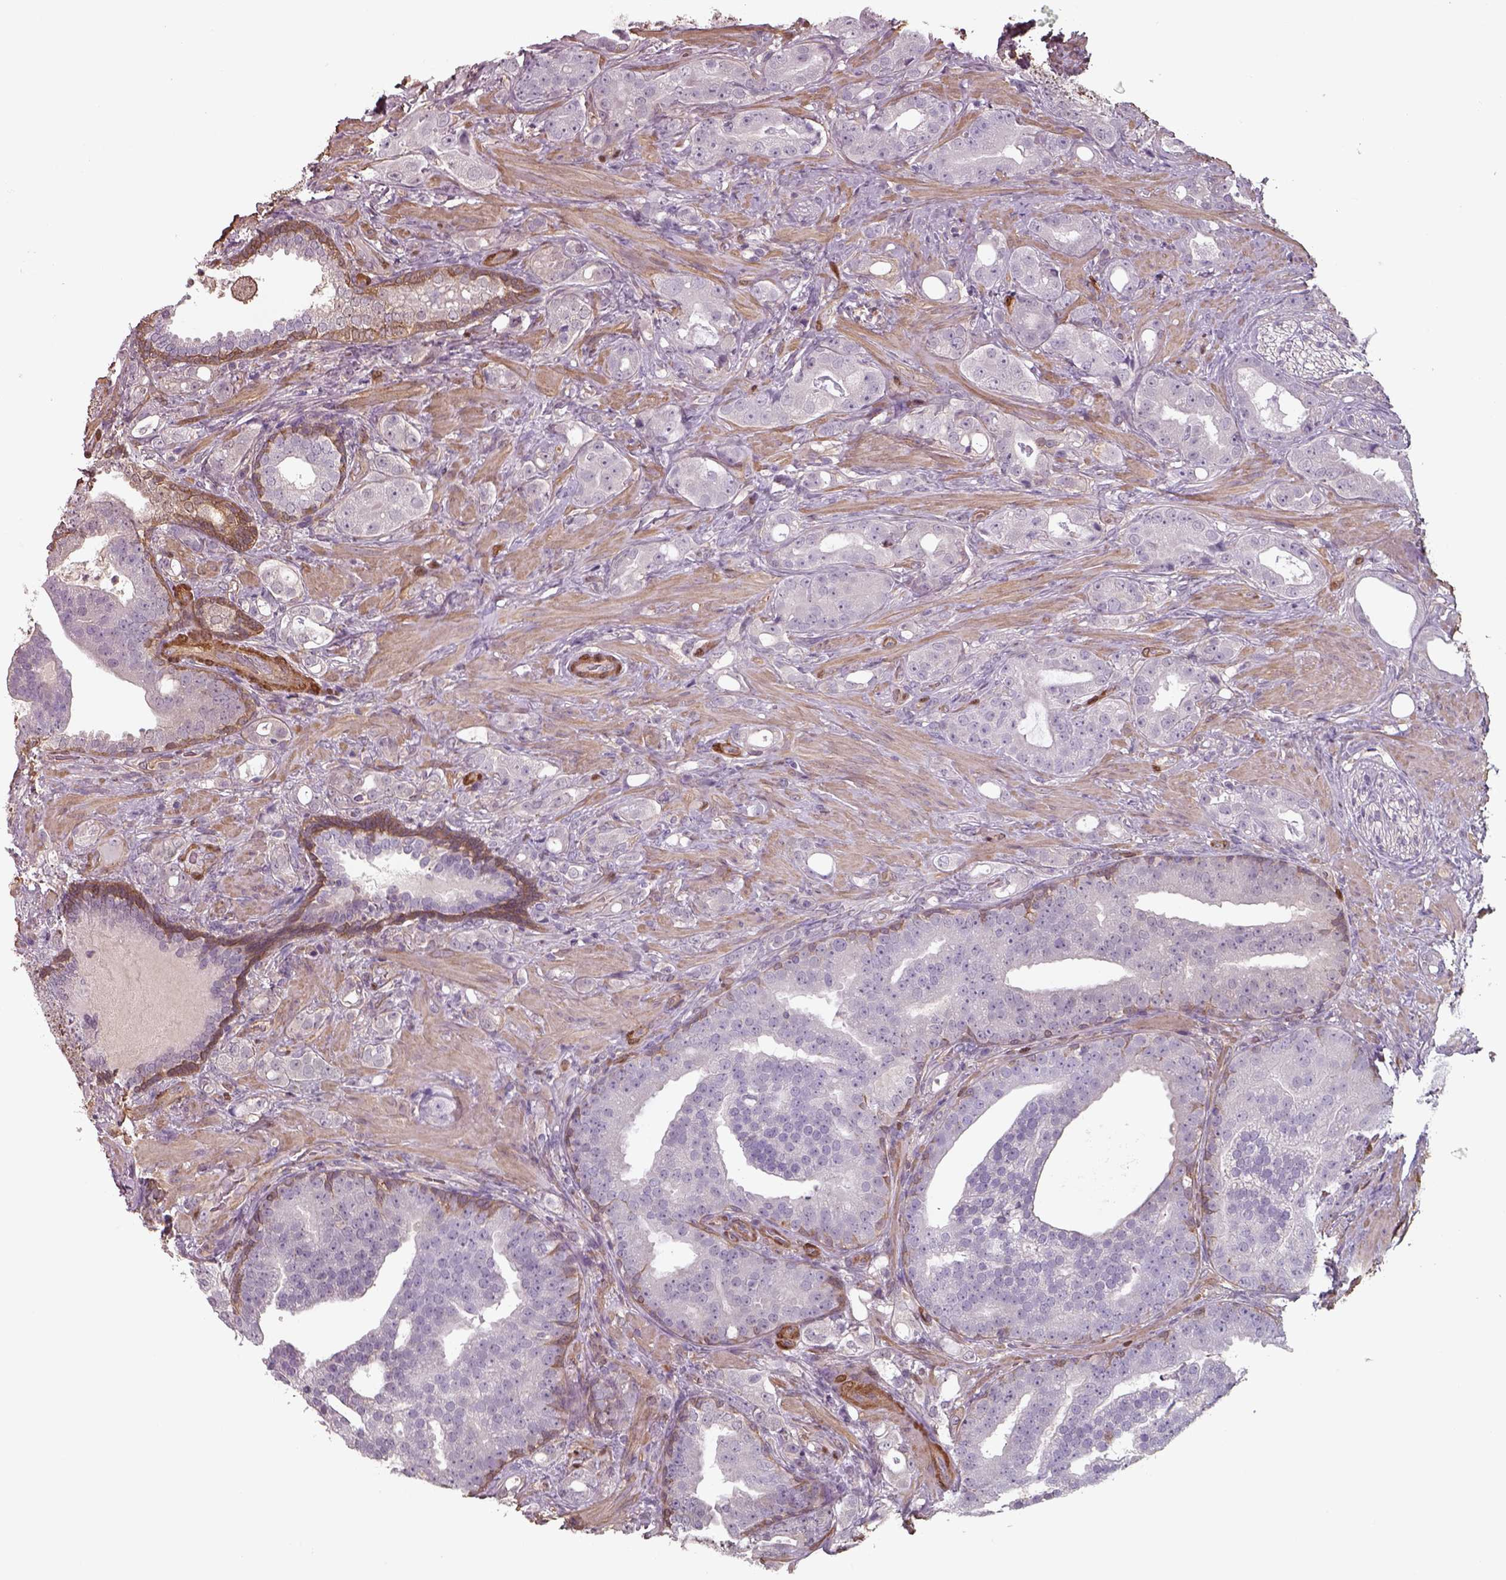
{"staining": {"intensity": "negative", "quantity": "none", "location": "none"}, "tissue": "prostate cancer", "cell_type": "Tumor cells", "image_type": "cancer", "snomed": [{"axis": "morphology", "description": "Adenocarcinoma, NOS"}, {"axis": "topography", "description": "Prostate"}], "caption": "Tumor cells show no significant protein staining in prostate cancer (adenocarcinoma). (DAB (3,3'-diaminobenzidine) immunohistochemistry (IHC) visualized using brightfield microscopy, high magnification).", "gene": "ISYNA1", "patient": {"sex": "male", "age": 57}}